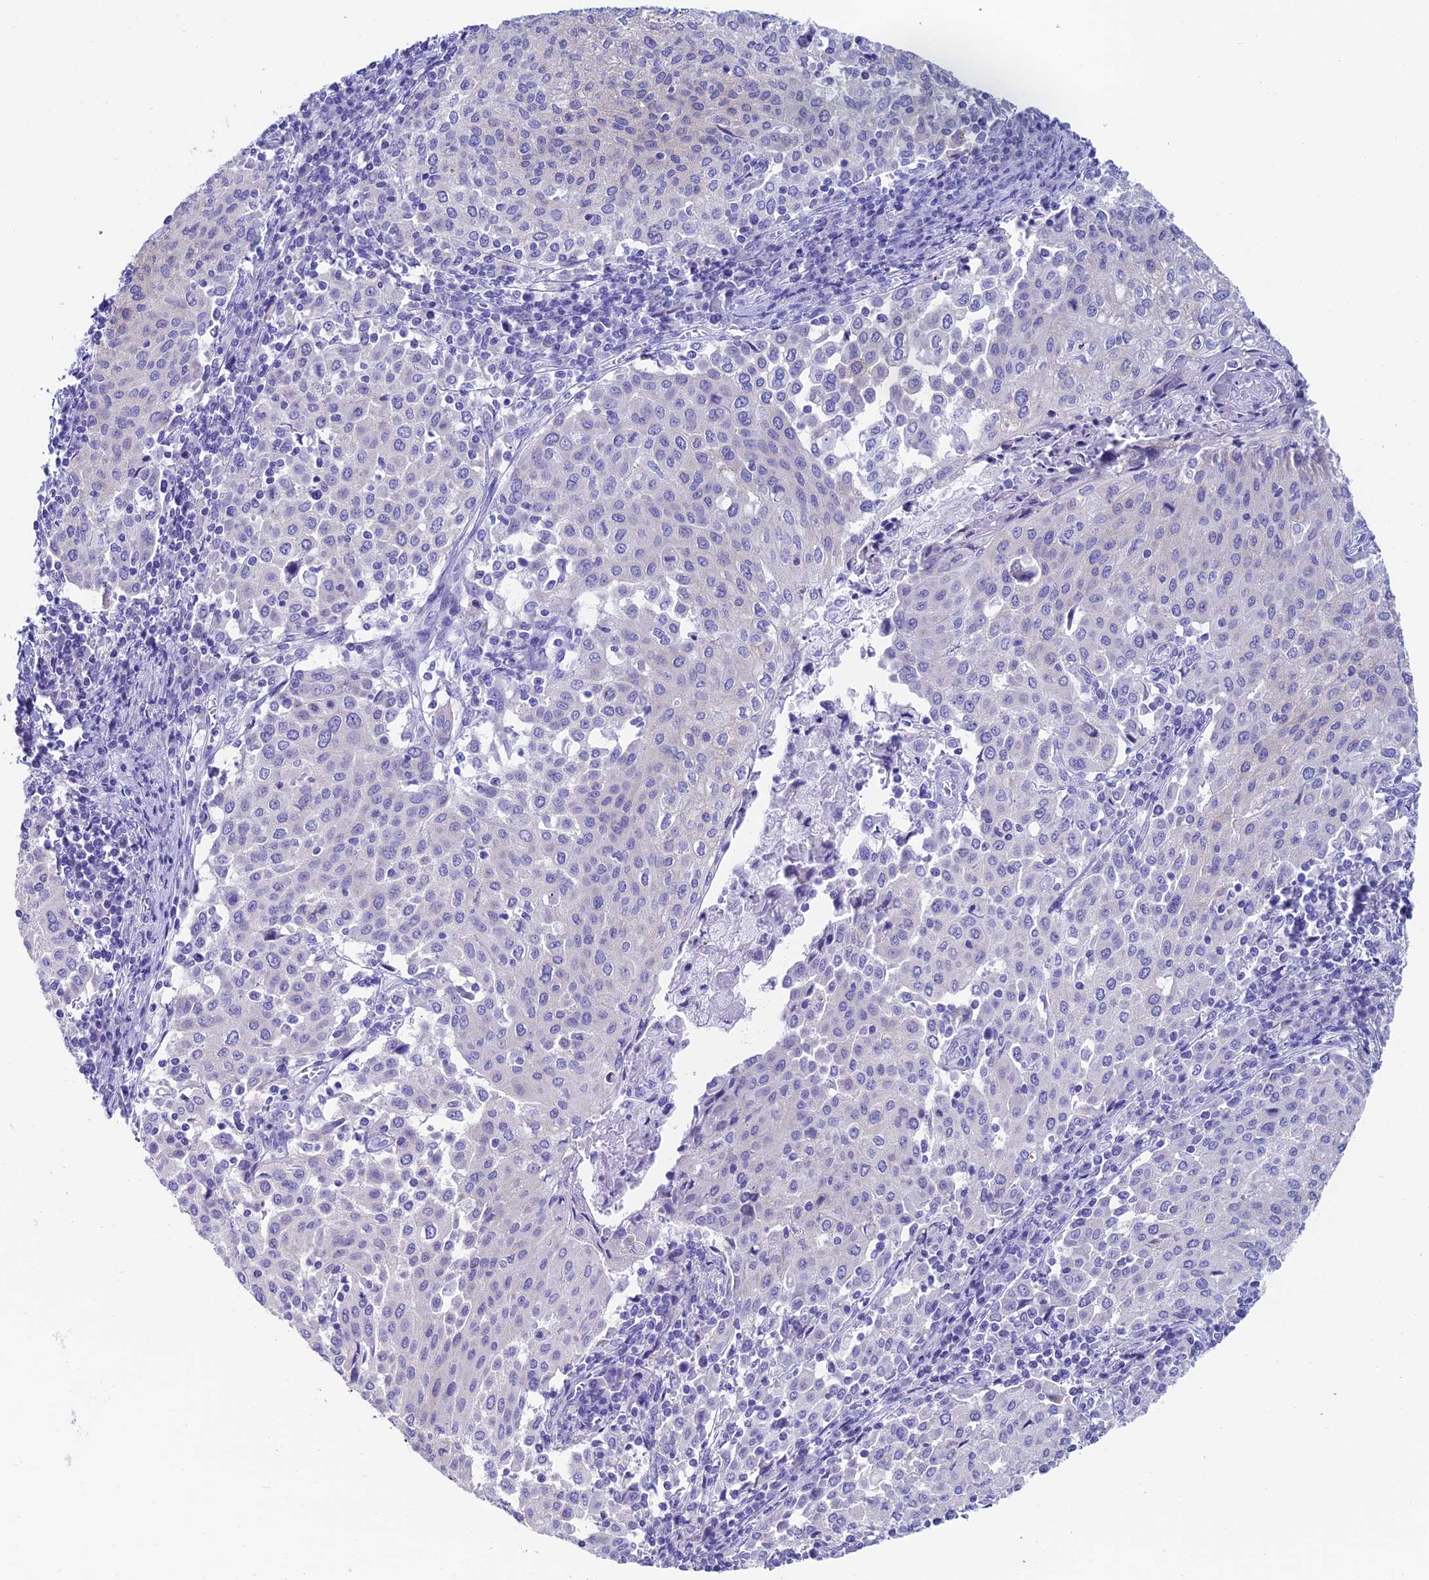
{"staining": {"intensity": "negative", "quantity": "none", "location": "none"}, "tissue": "cervical cancer", "cell_type": "Tumor cells", "image_type": "cancer", "snomed": [{"axis": "morphology", "description": "Squamous cell carcinoma, NOS"}, {"axis": "topography", "description": "Cervix"}], "caption": "DAB immunohistochemical staining of cervical cancer (squamous cell carcinoma) exhibits no significant expression in tumor cells.", "gene": "REEP4", "patient": {"sex": "female", "age": 46}}